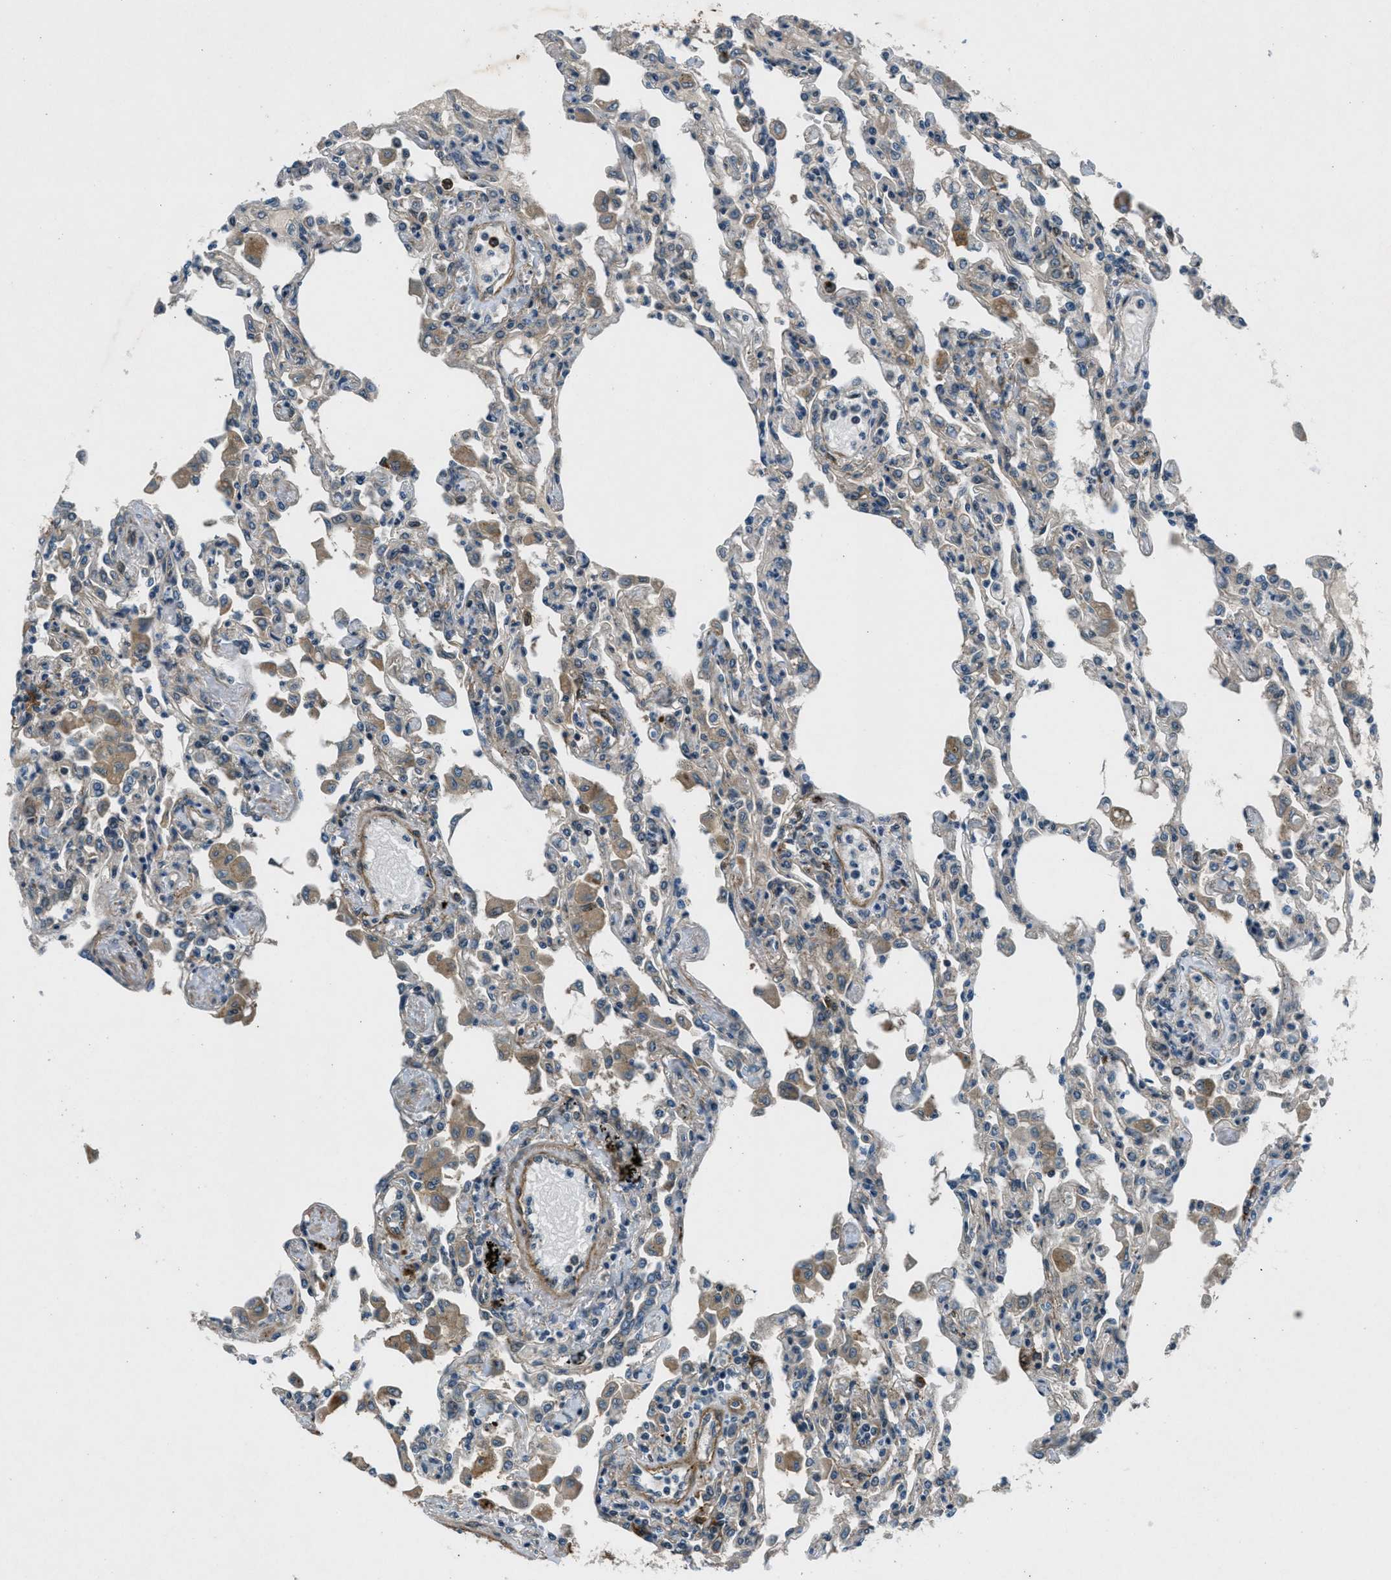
{"staining": {"intensity": "weak", "quantity": "25%-75%", "location": "cytoplasmic/membranous"}, "tissue": "lung", "cell_type": "Alveolar cells", "image_type": "normal", "snomed": [{"axis": "morphology", "description": "Normal tissue, NOS"}, {"axis": "topography", "description": "Bronchus"}, {"axis": "topography", "description": "Lung"}], "caption": "A photomicrograph of human lung stained for a protein demonstrates weak cytoplasmic/membranous brown staining in alveolar cells.", "gene": "EPSTI1", "patient": {"sex": "female", "age": 49}}